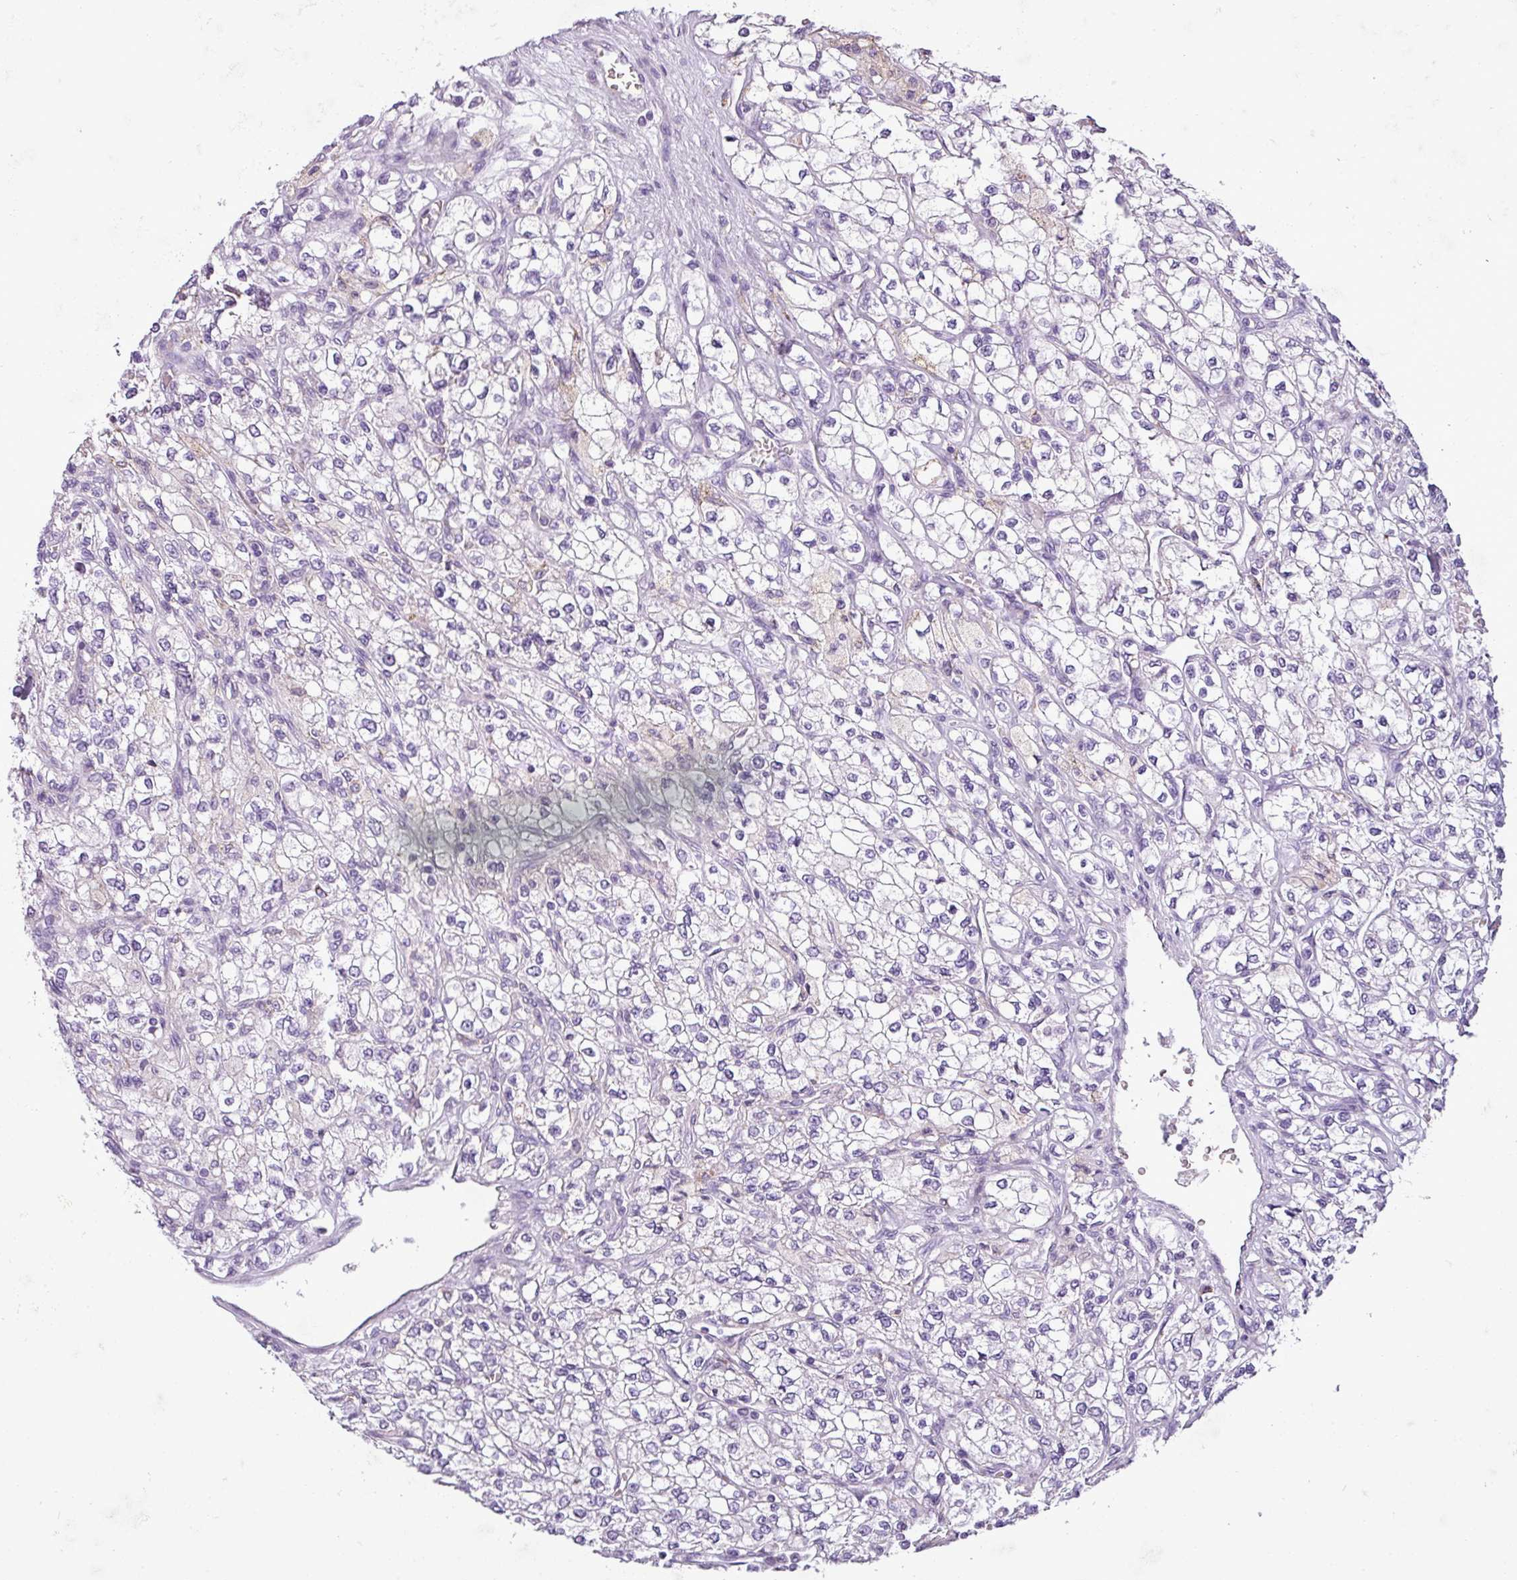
{"staining": {"intensity": "weak", "quantity": "25%-75%", "location": "cytoplasmic/membranous"}, "tissue": "renal cancer", "cell_type": "Tumor cells", "image_type": "cancer", "snomed": [{"axis": "morphology", "description": "Adenocarcinoma, NOS"}, {"axis": "topography", "description": "Kidney"}], "caption": "A photomicrograph showing weak cytoplasmic/membranous expression in approximately 25%-75% of tumor cells in renal adenocarcinoma, as visualized by brown immunohistochemical staining.", "gene": "ZNF667", "patient": {"sex": "male", "age": 80}}